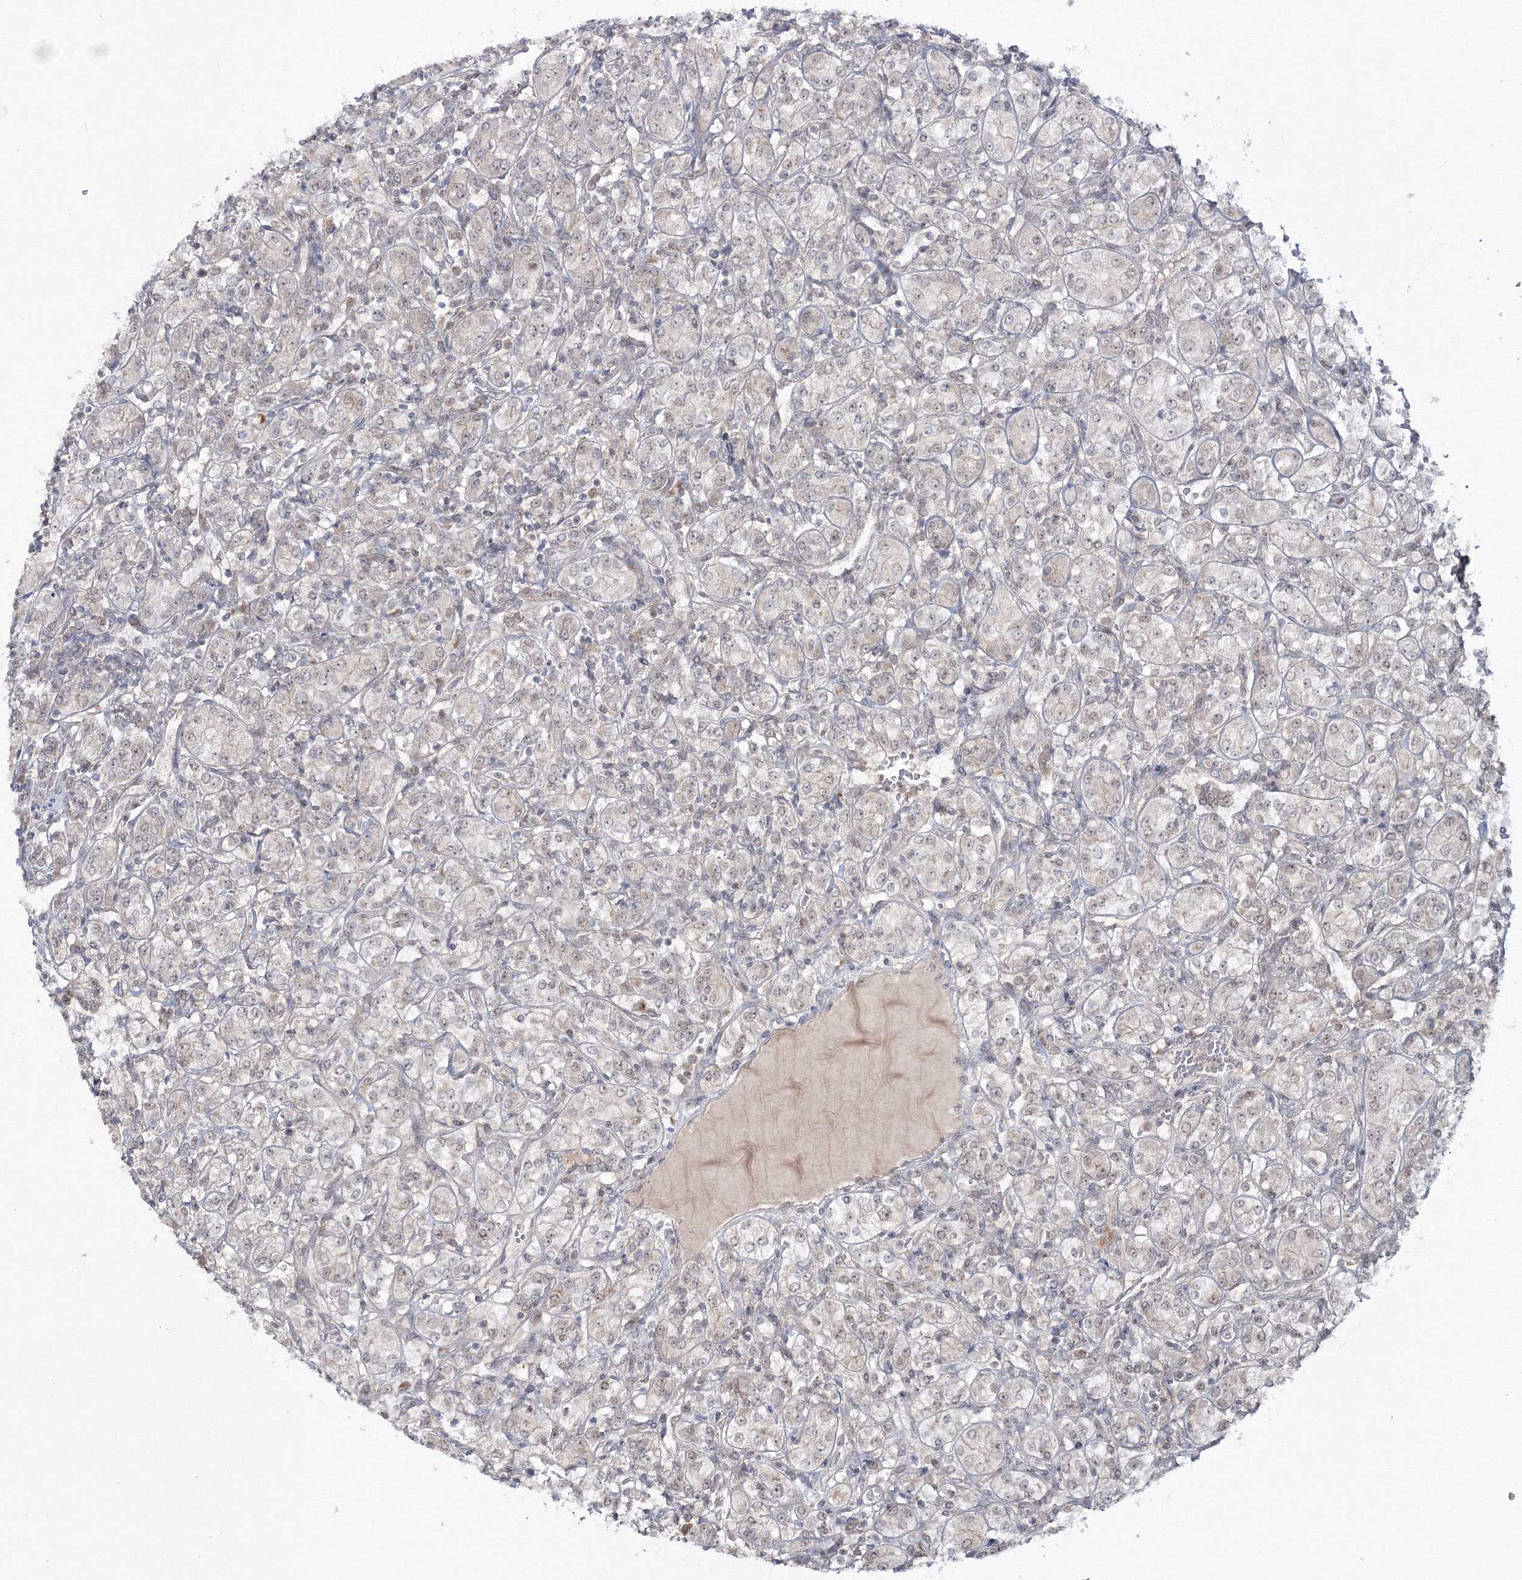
{"staining": {"intensity": "negative", "quantity": "none", "location": "none"}, "tissue": "renal cancer", "cell_type": "Tumor cells", "image_type": "cancer", "snomed": [{"axis": "morphology", "description": "Adenocarcinoma, NOS"}, {"axis": "topography", "description": "Kidney"}], "caption": "This histopathology image is of renal adenocarcinoma stained with IHC to label a protein in brown with the nuclei are counter-stained blue. There is no expression in tumor cells. (DAB (3,3'-diaminobenzidine) immunohistochemistry (IHC) with hematoxylin counter stain).", "gene": "ZFAND6", "patient": {"sex": "male", "age": 77}}